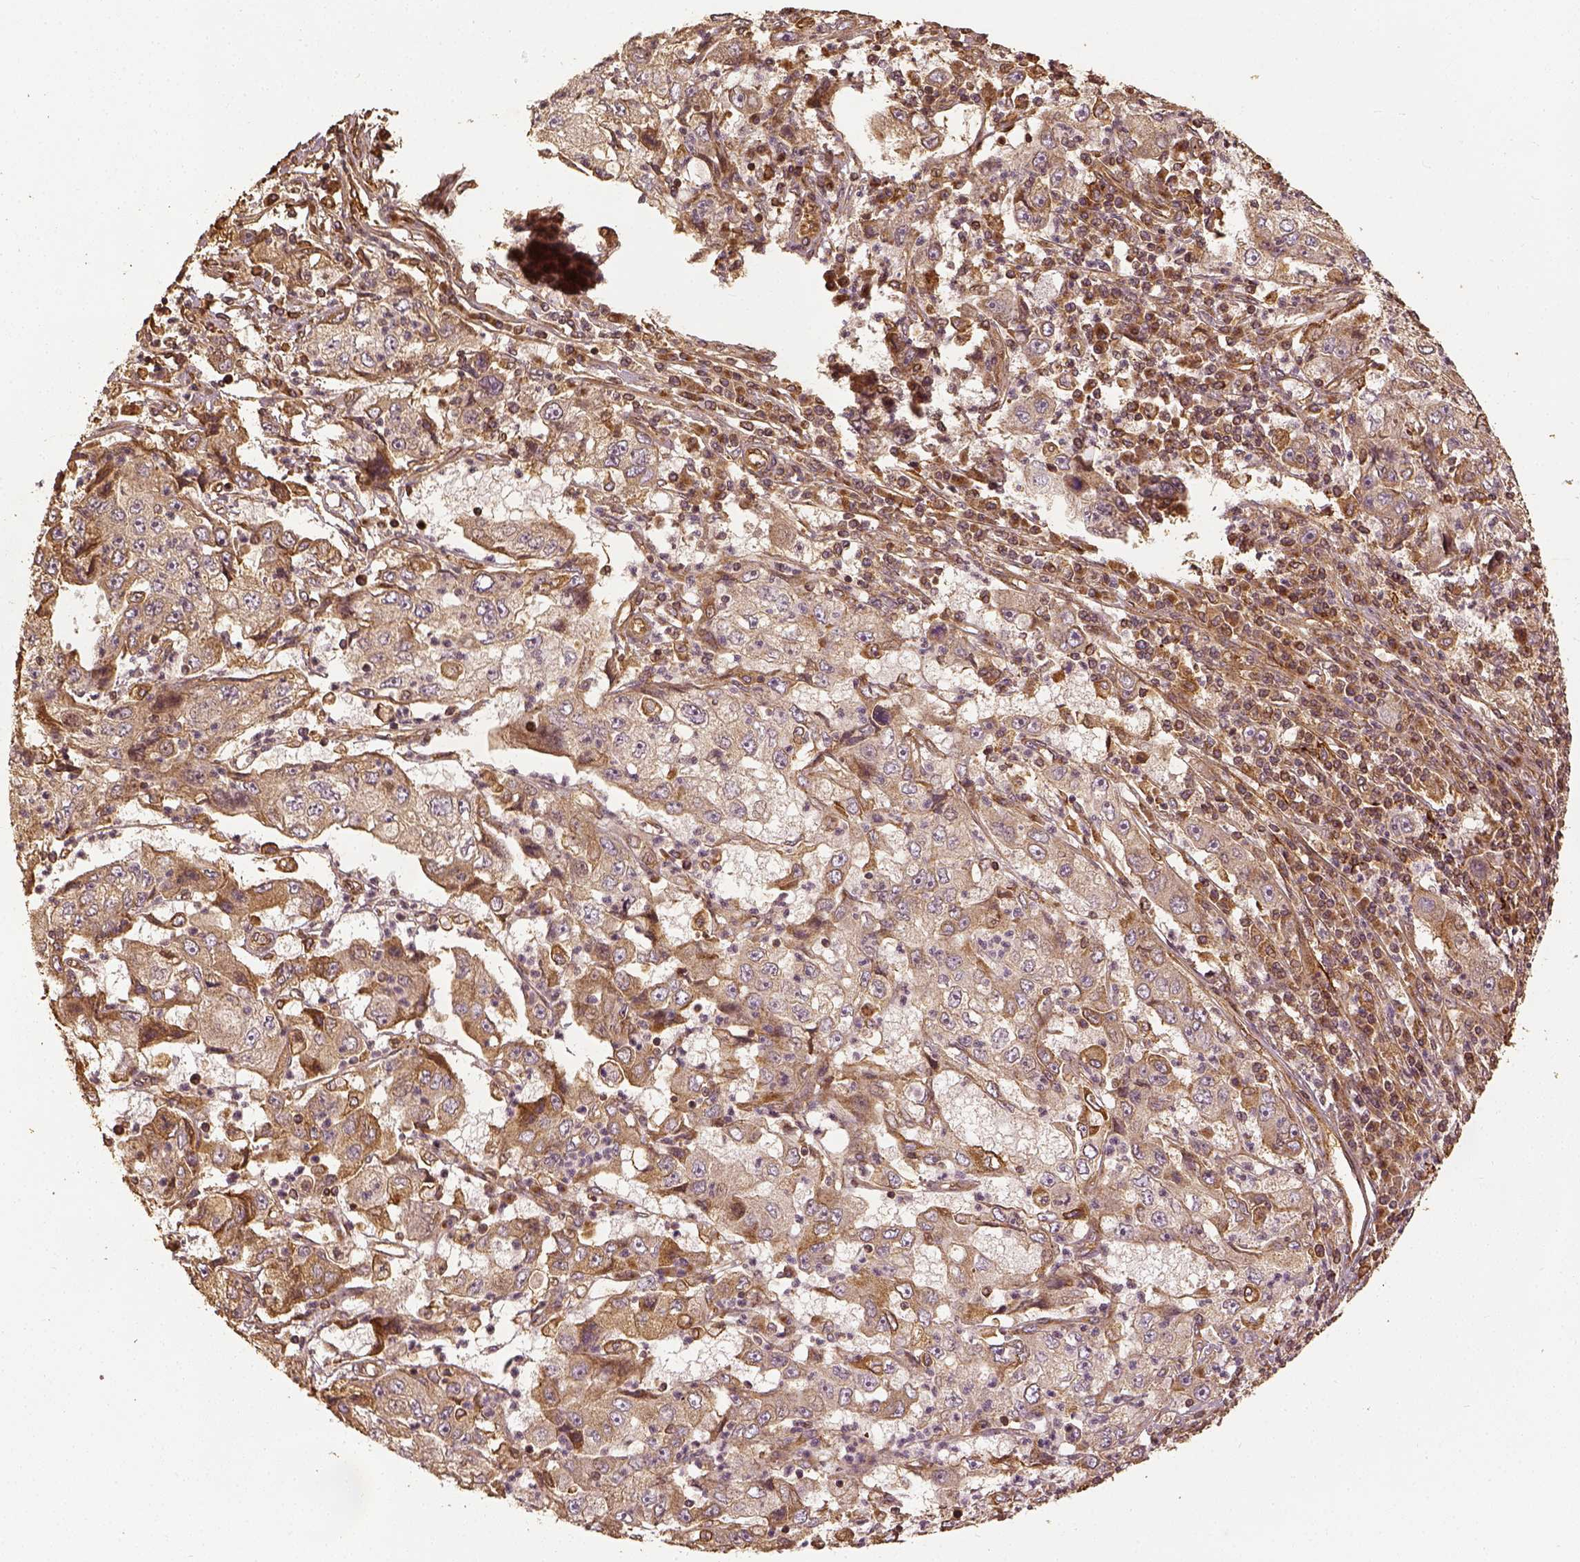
{"staining": {"intensity": "weak", "quantity": ">75%", "location": "cytoplasmic/membranous"}, "tissue": "cervical cancer", "cell_type": "Tumor cells", "image_type": "cancer", "snomed": [{"axis": "morphology", "description": "Squamous cell carcinoma, NOS"}, {"axis": "topography", "description": "Cervix"}], "caption": "Immunohistochemical staining of human squamous cell carcinoma (cervical) demonstrates weak cytoplasmic/membranous protein expression in approximately >75% of tumor cells. (Brightfield microscopy of DAB IHC at high magnification).", "gene": "VEGFA", "patient": {"sex": "female", "age": 36}}